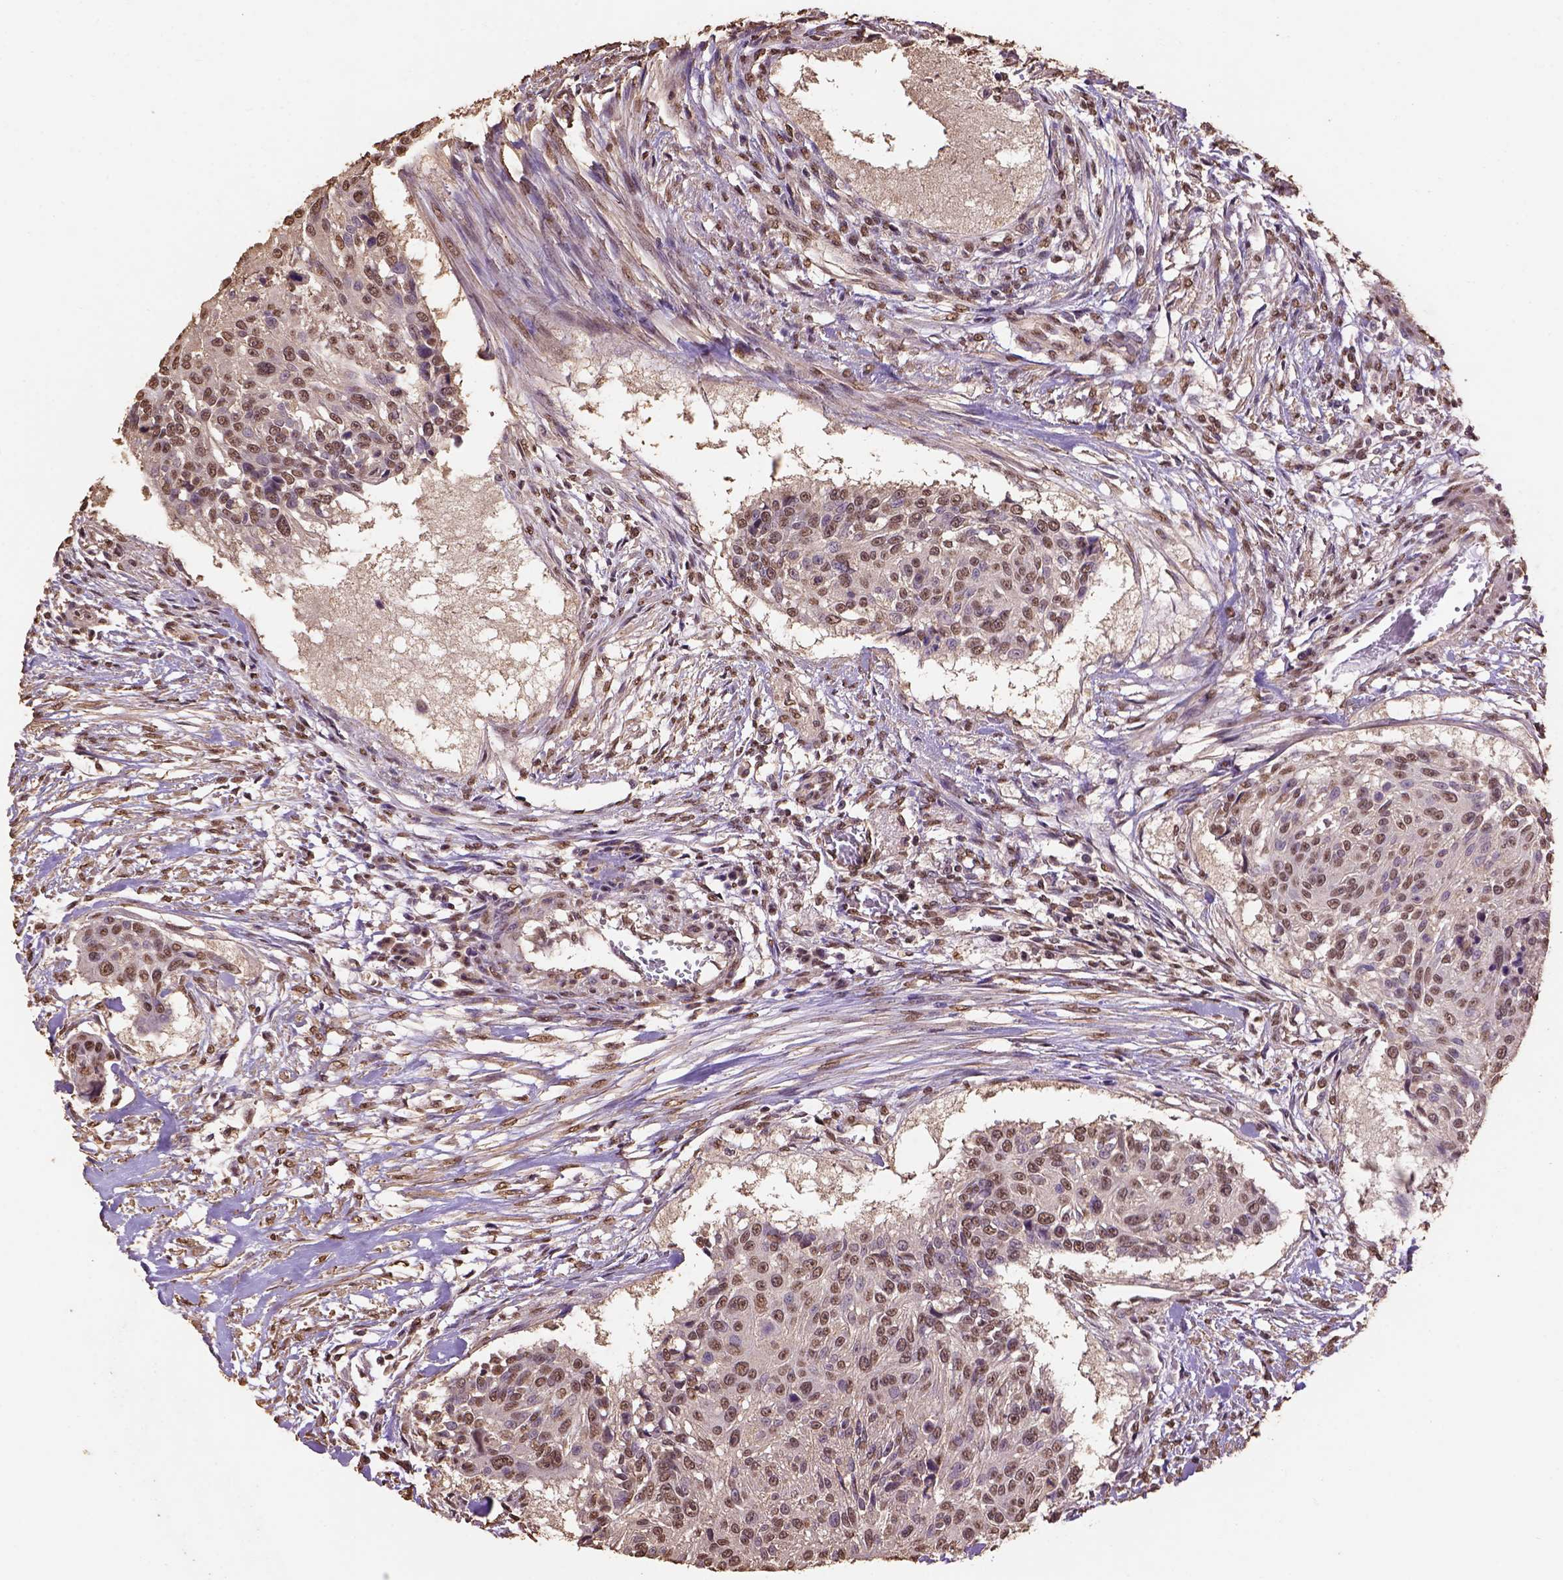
{"staining": {"intensity": "moderate", "quantity": ">75%", "location": "nuclear"}, "tissue": "urothelial cancer", "cell_type": "Tumor cells", "image_type": "cancer", "snomed": [{"axis": "morphology", "description": "Urothelial carcinoma, NOS"}, {"axis": "topography", "description": "Urinary bladder"}], "caption": "High-magnification brightfield microscopy of transitional cell carcinoma stained with DAB (3,3'-diaminobenzidine) (brown) and counterstained with hematoxylin (blue). tumor cells exhibit moderate nuclear positivity is appreciated in approximately>75% of cells. (brown staining indicates protein expression, while blue staining denotes nuclei).", "gene": "CSTF2T", "patient": {"sex": "male", "age": 55}}